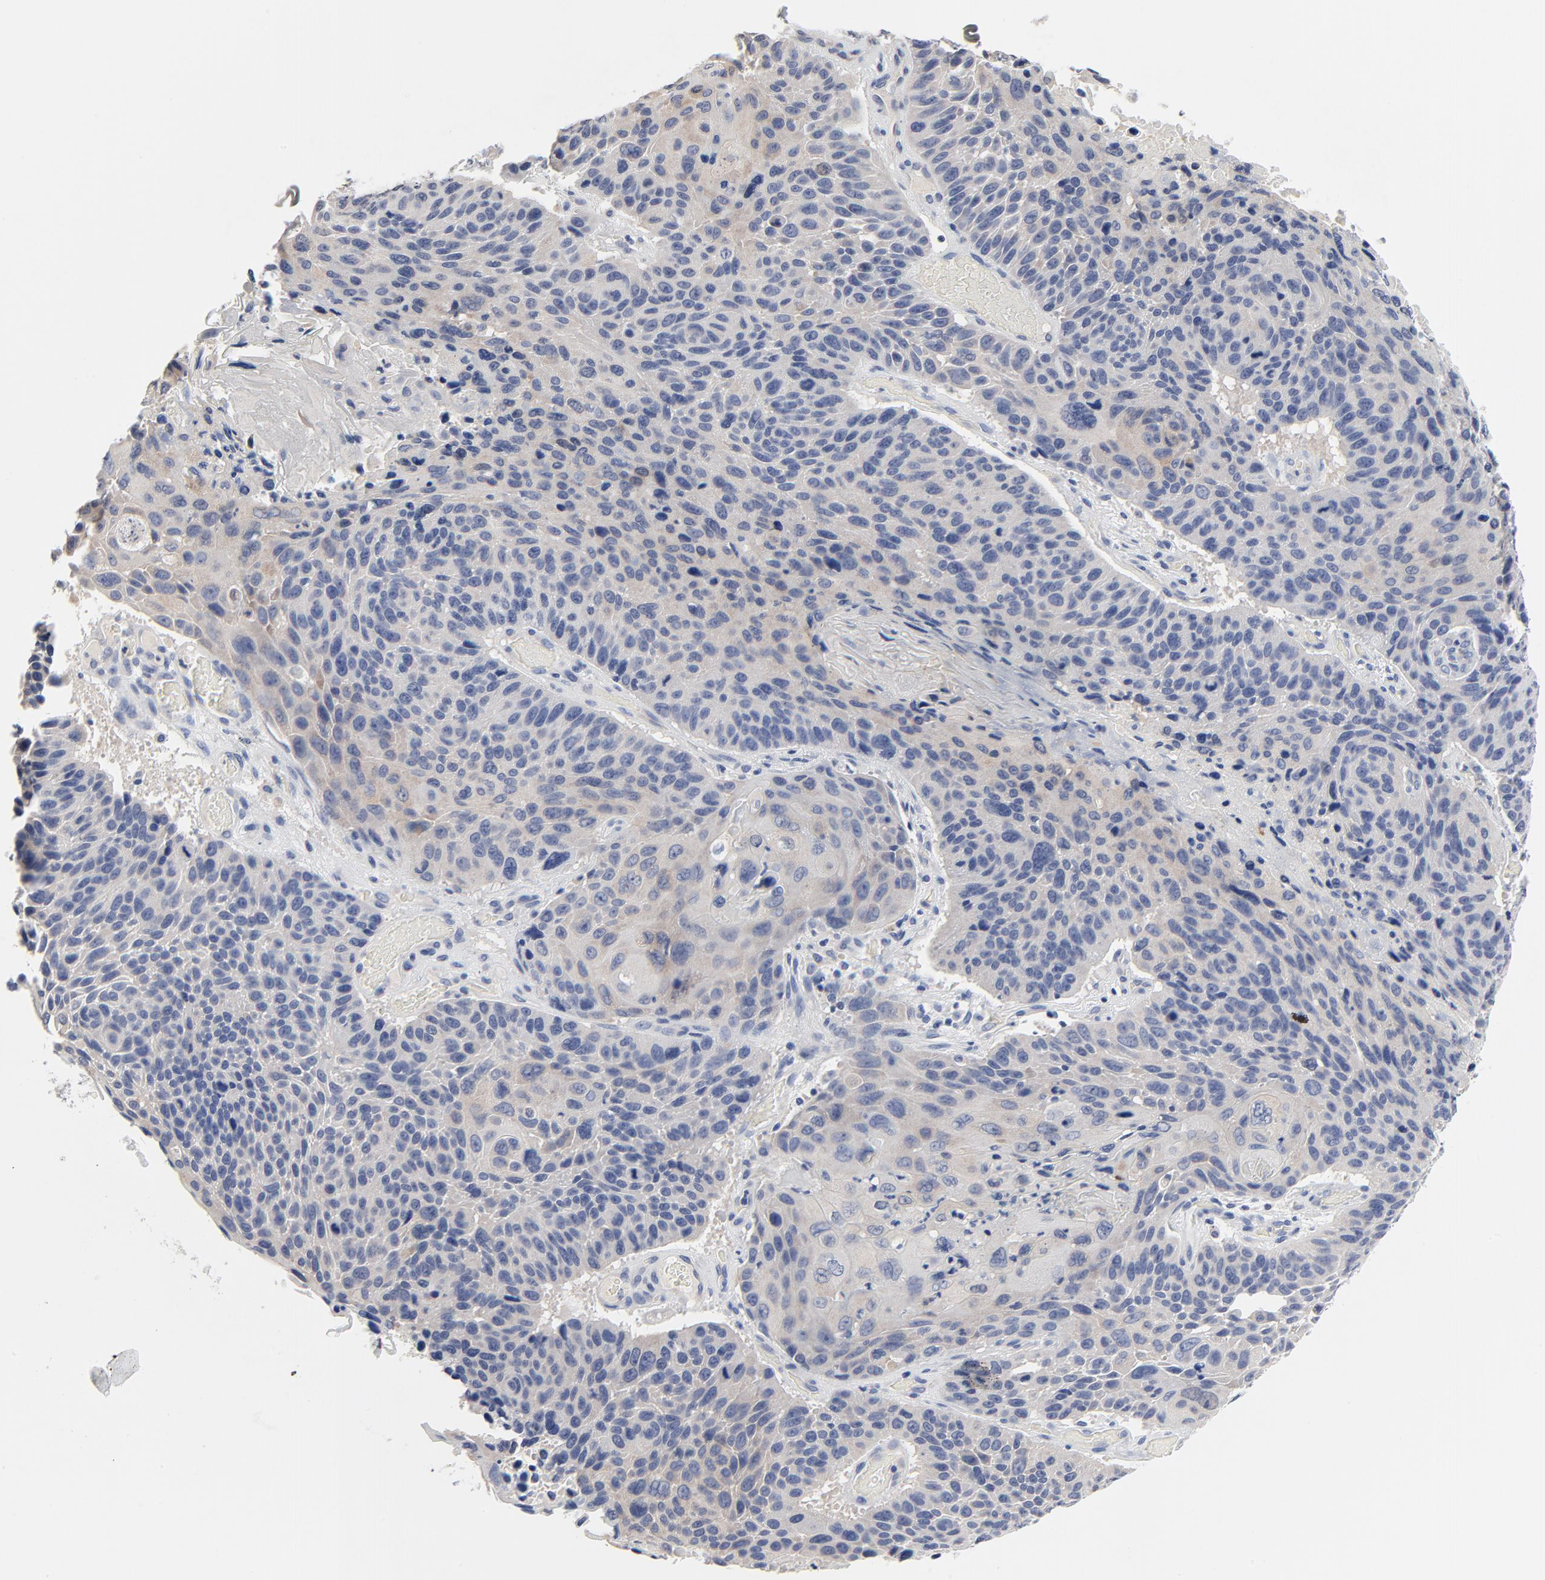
{"staining": {"intensity": "weak", "quantity": "25%-75%", "location": "cytoplasmic/membranous"}, "tissue": "lung cancer", "cell_type": "Tumor cells", "image_type": "cancer", "snomed": [{"axis": "morphology", "description": "Squamous cell carcinoma, NOS"}, {"axis": "topography", "description": "Lung"}], "caption": "Protein analysis of lung cancer (squamous cell carcinoma) tissue displays weak cytoplasmic/membranous staining in approximately 25%-75% of tumor cells. (DAB (3,3'-diaminobenzidine) = brown stain, brightfield microscopy at high magnification).", "gene": "FBXL5", "patient": {"sex": "male", "age": 68}}